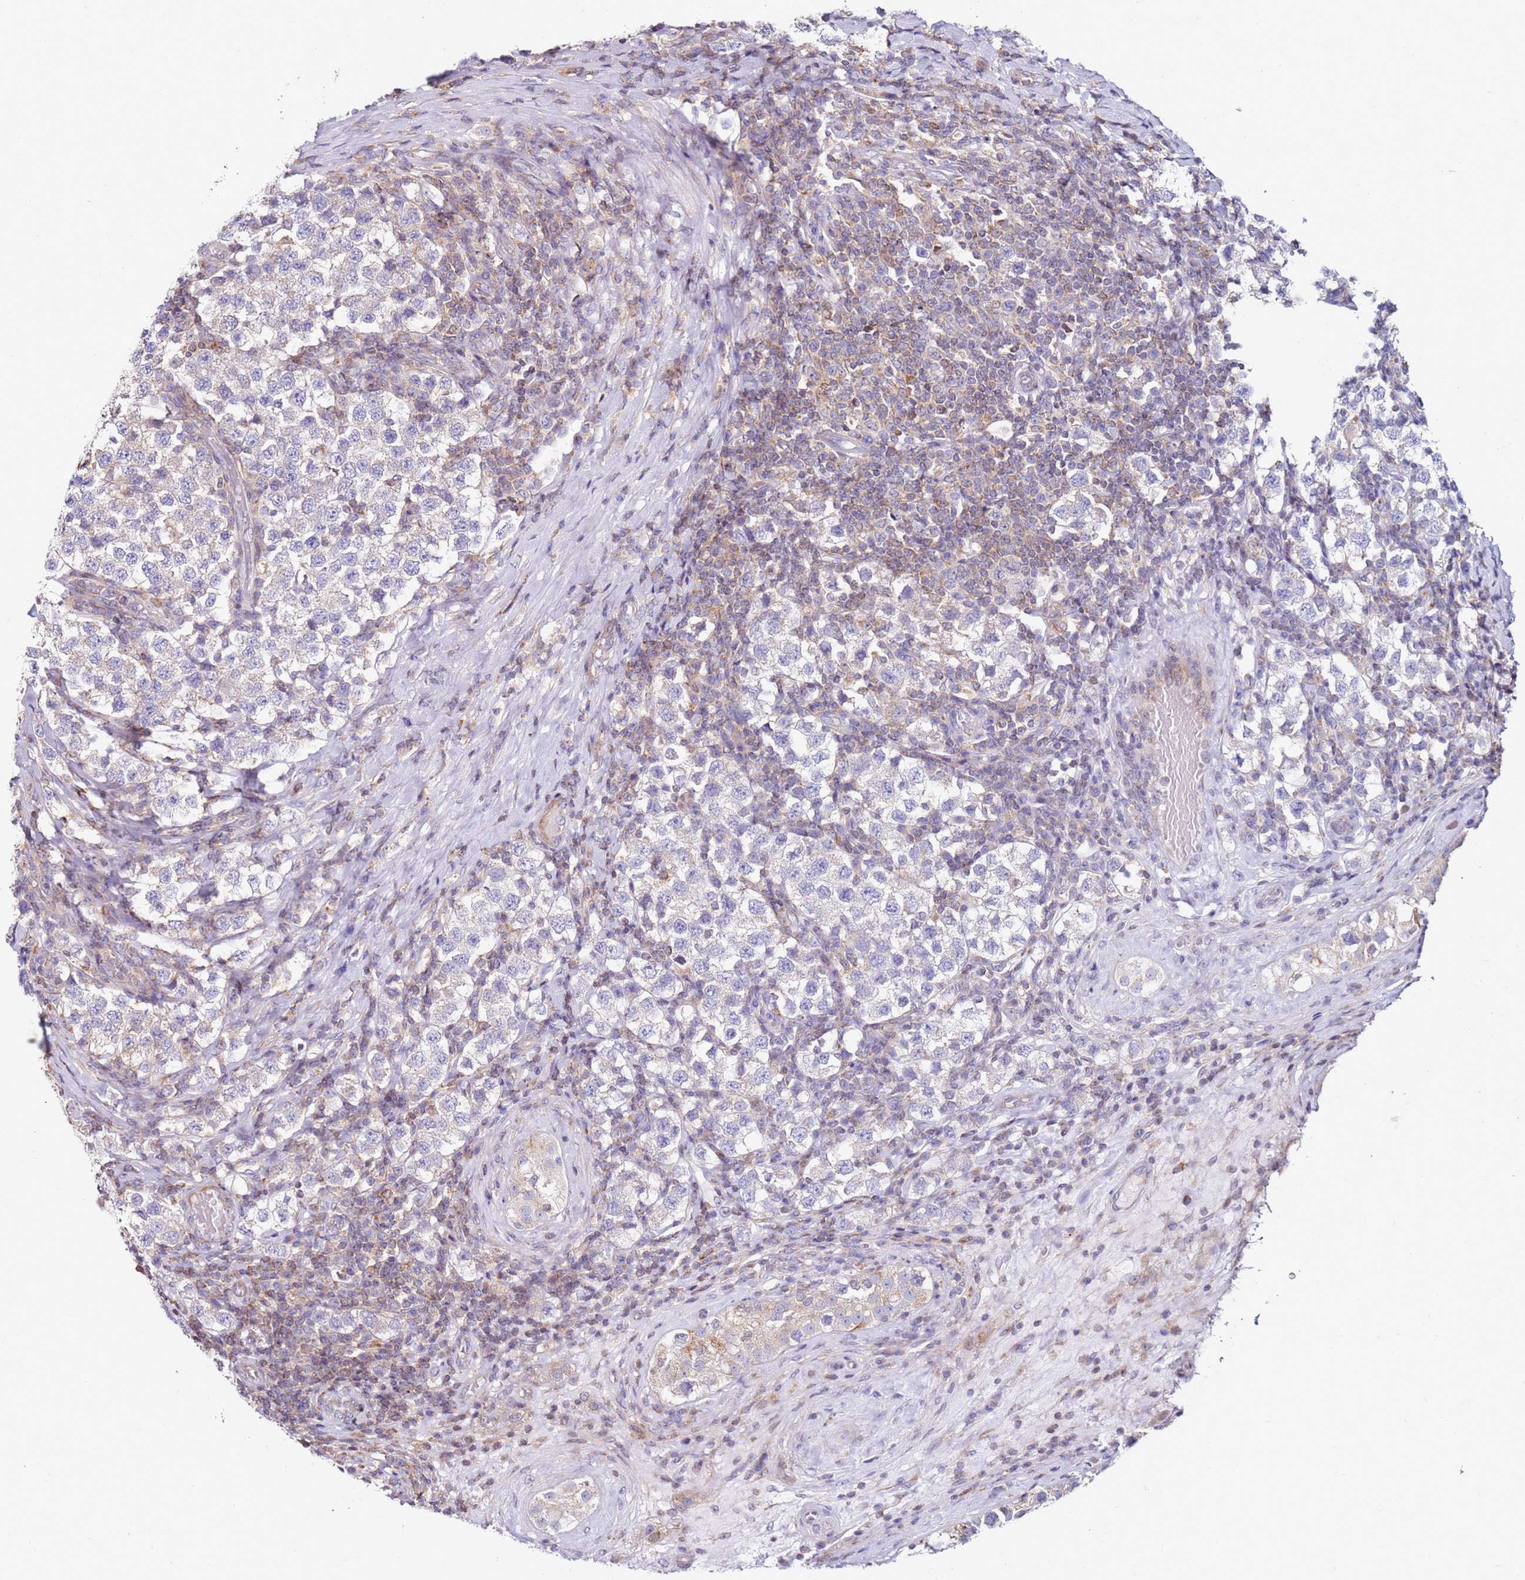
{"staining": {"intensity": "negative", "quantity": "none", "location": "none"}, "tissue": "testis cancer", "cell_type": "Tumor cells", "image_type": "cancer", "snomed": [{"axis": "morphology", "description": "Seminoma, NOS"}, {"axis": "topography", "description": "Testis"}], "caption": "There is no significant expression in tumor cells of seminoma (testis). The staining is performed using DAB brown chromogen with nuclei counter-stained in using hematoxylin.", "gene": "CNOT9", "patient": {"sex": "male", "age": 34}}